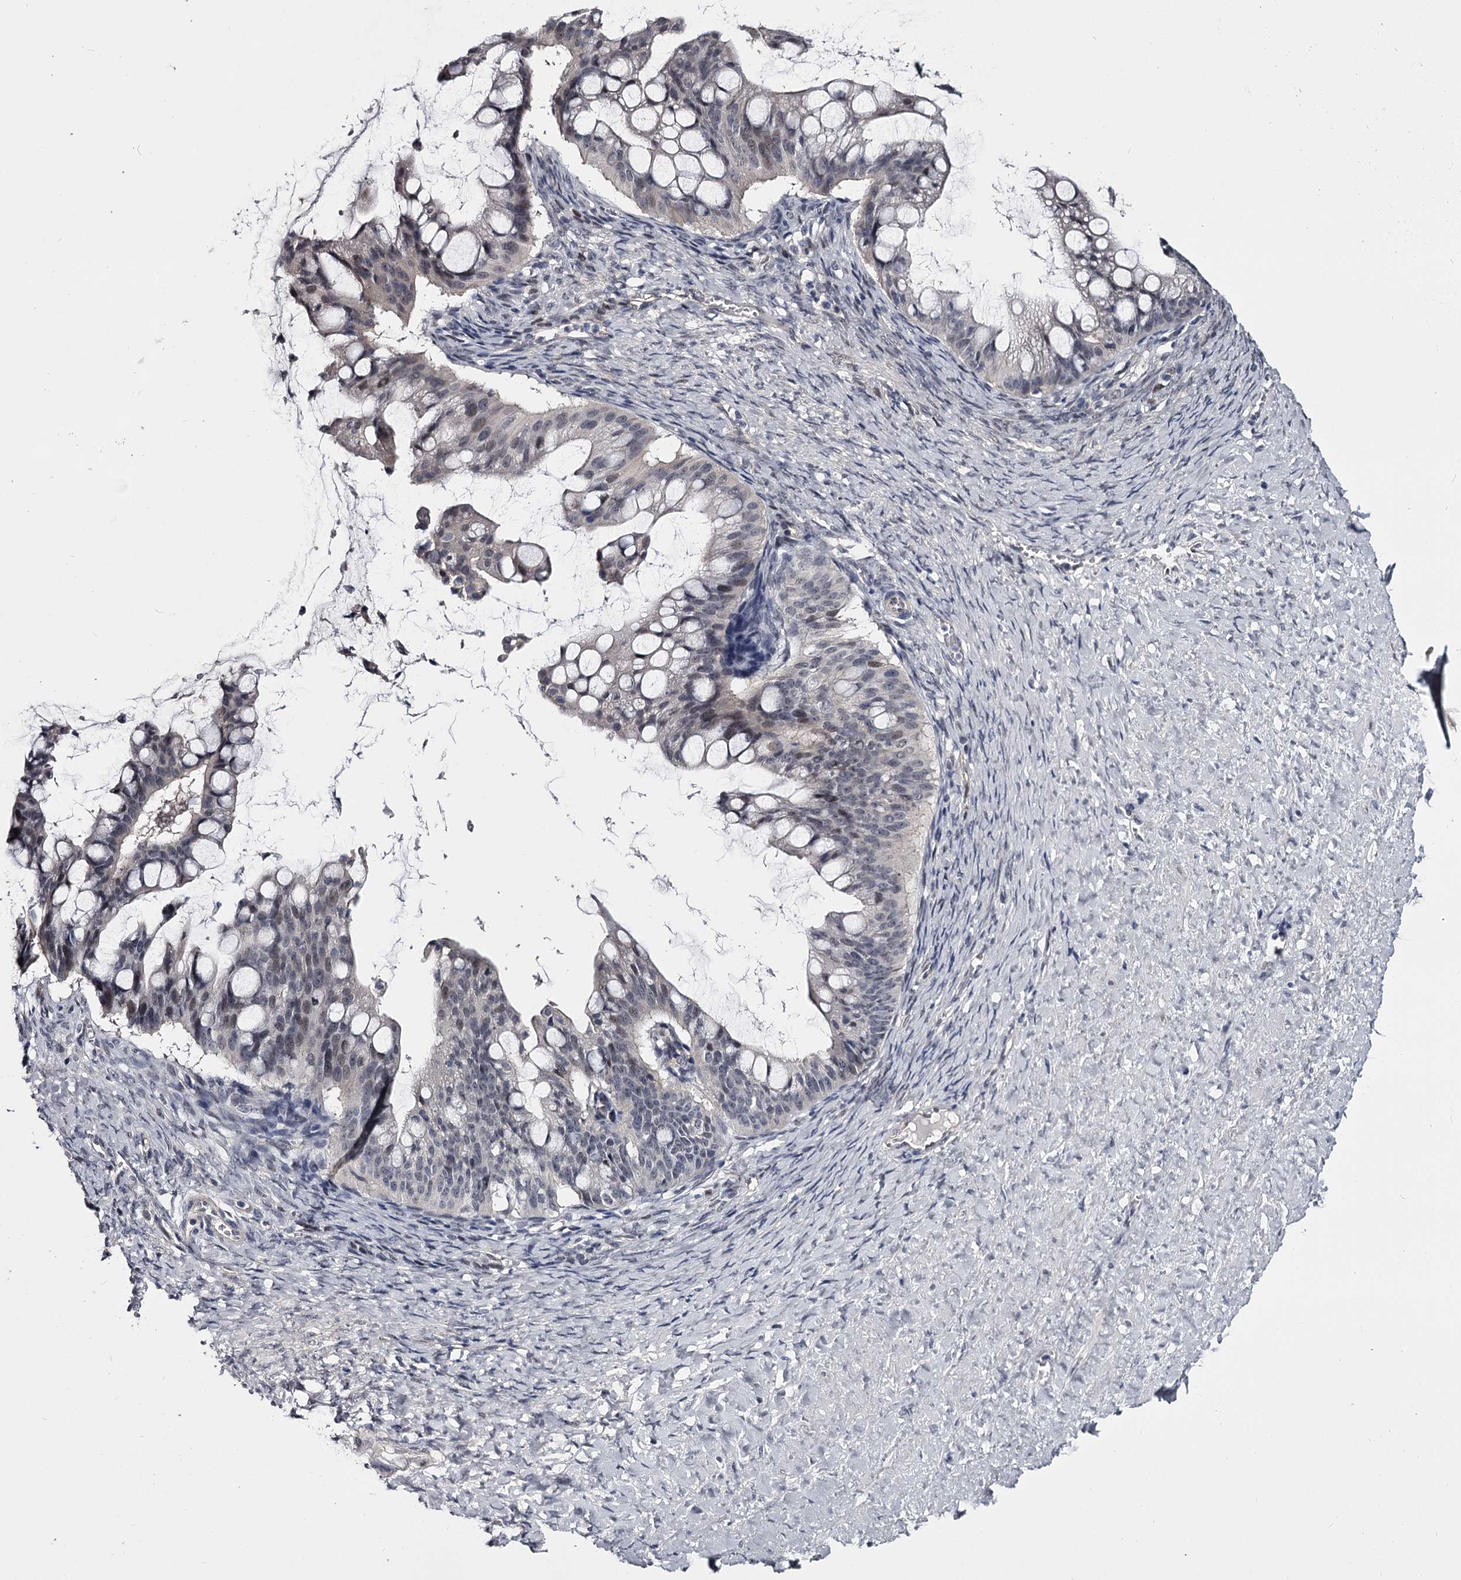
{"staining": {"intensity": "negative", "quantity": "none", "location": "none"}, "tissue": "ovarian cancer", "cell_type": "Tumor cells", "image_type": "cancer", "snomed": [{"axis": "morphology", "description": "Cystadenocarcinoma, mucinous, NOS"}, {"axis": "topography", "description": "Ovary"}], "caption": "Immunohistochemistry (IHC) histopathology image of ovarian mucinous cystadenocarcinoma stained for a protein (brown), which displays no expression in tumor cells.", "gene": "OVOL2", "patient": {"sex": "female", "age": 73}}